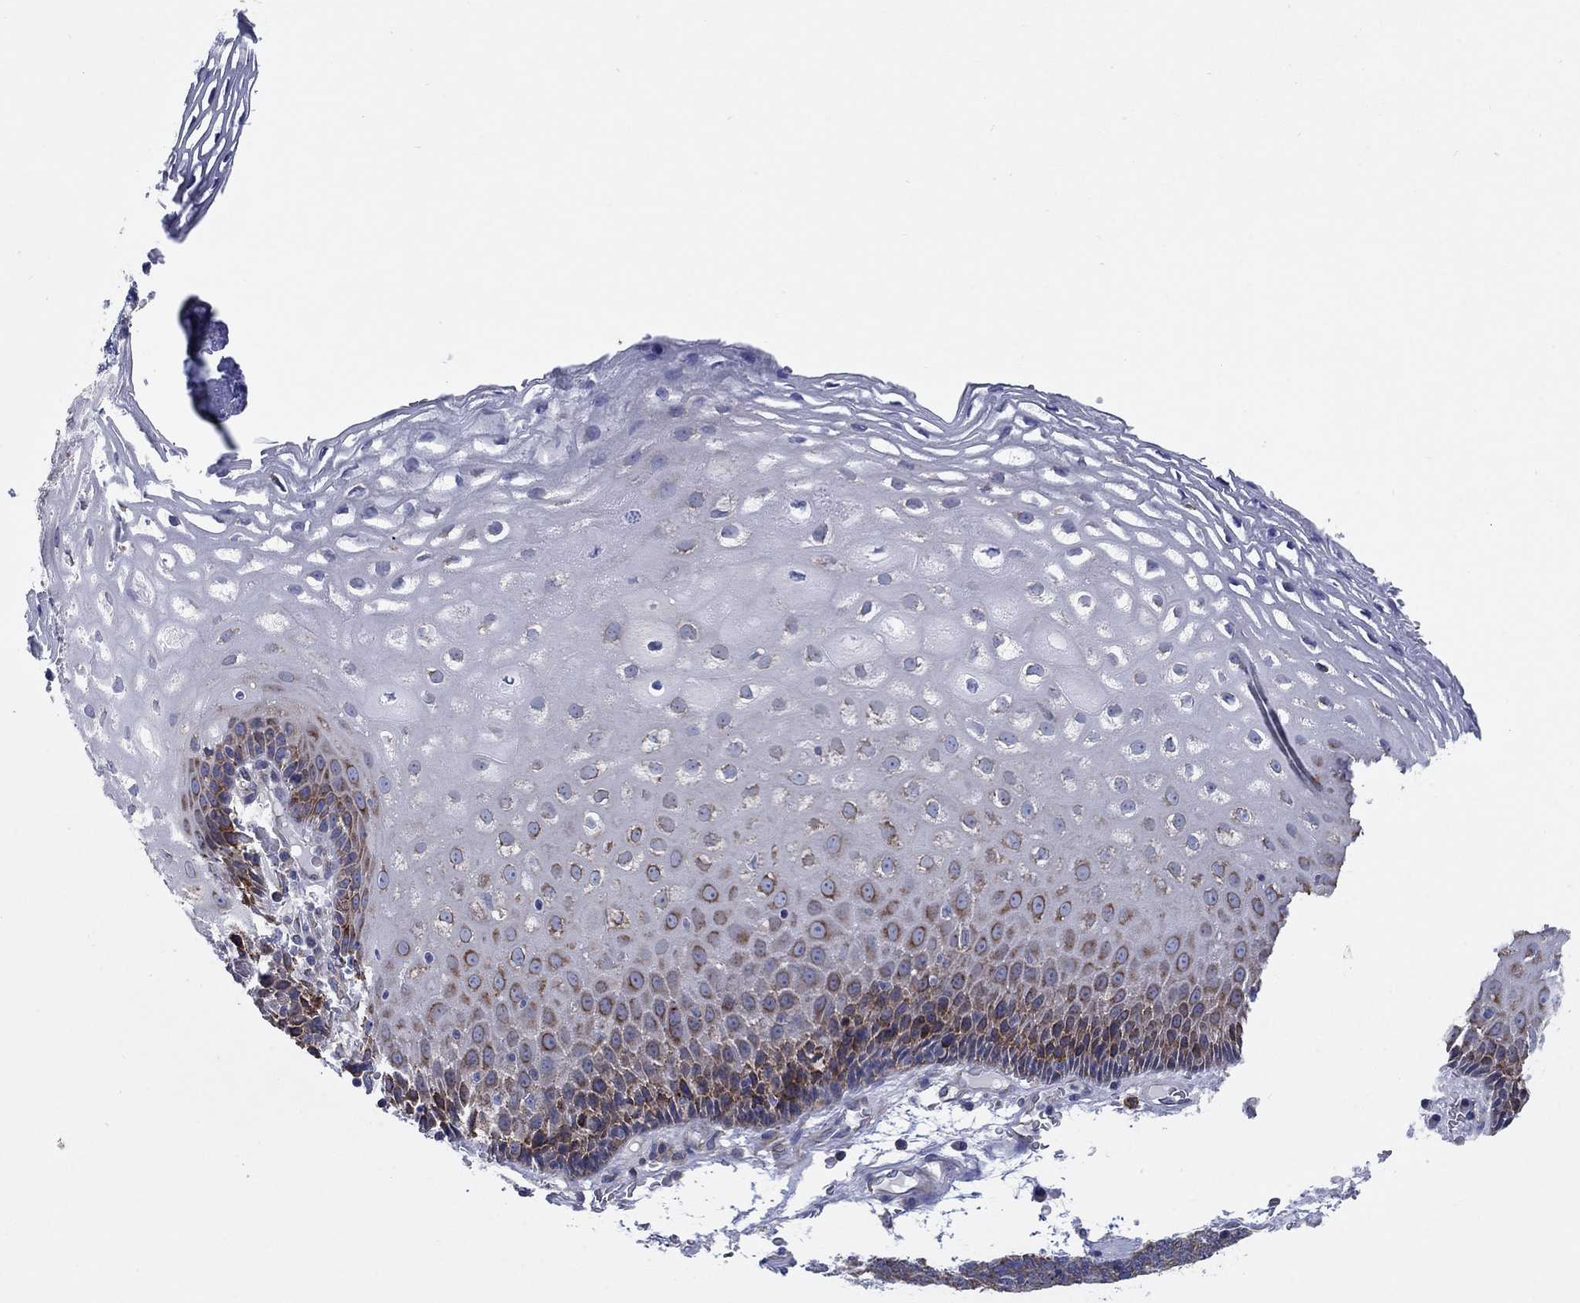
{"staining": {"intensity": "strong", "quantity": "<25%", "location": "cytoplasmic/membranous"}, "tissue": "esophagus", "cell_type": "Squamous epithelial cells", "image_type": "normal", "snomed": [{"axis": "morphology", "description": "Normal tissue, NOS"}, {"axis": "topography", "description": "Esophagus"}], "caption": "The photomicrograph exhibits a brown stain indicating the presence of a protein in the cytoplasmic/membranous of squamous epithelial cells in esophagus. The staining was performed using DAB to visualize the protein expression in brown, while the nuclei were stained in blue with hematoxylin (Magnification: 20x).", "gene": "TMEM59", "patient": {"sex": "male", "age": 76}}